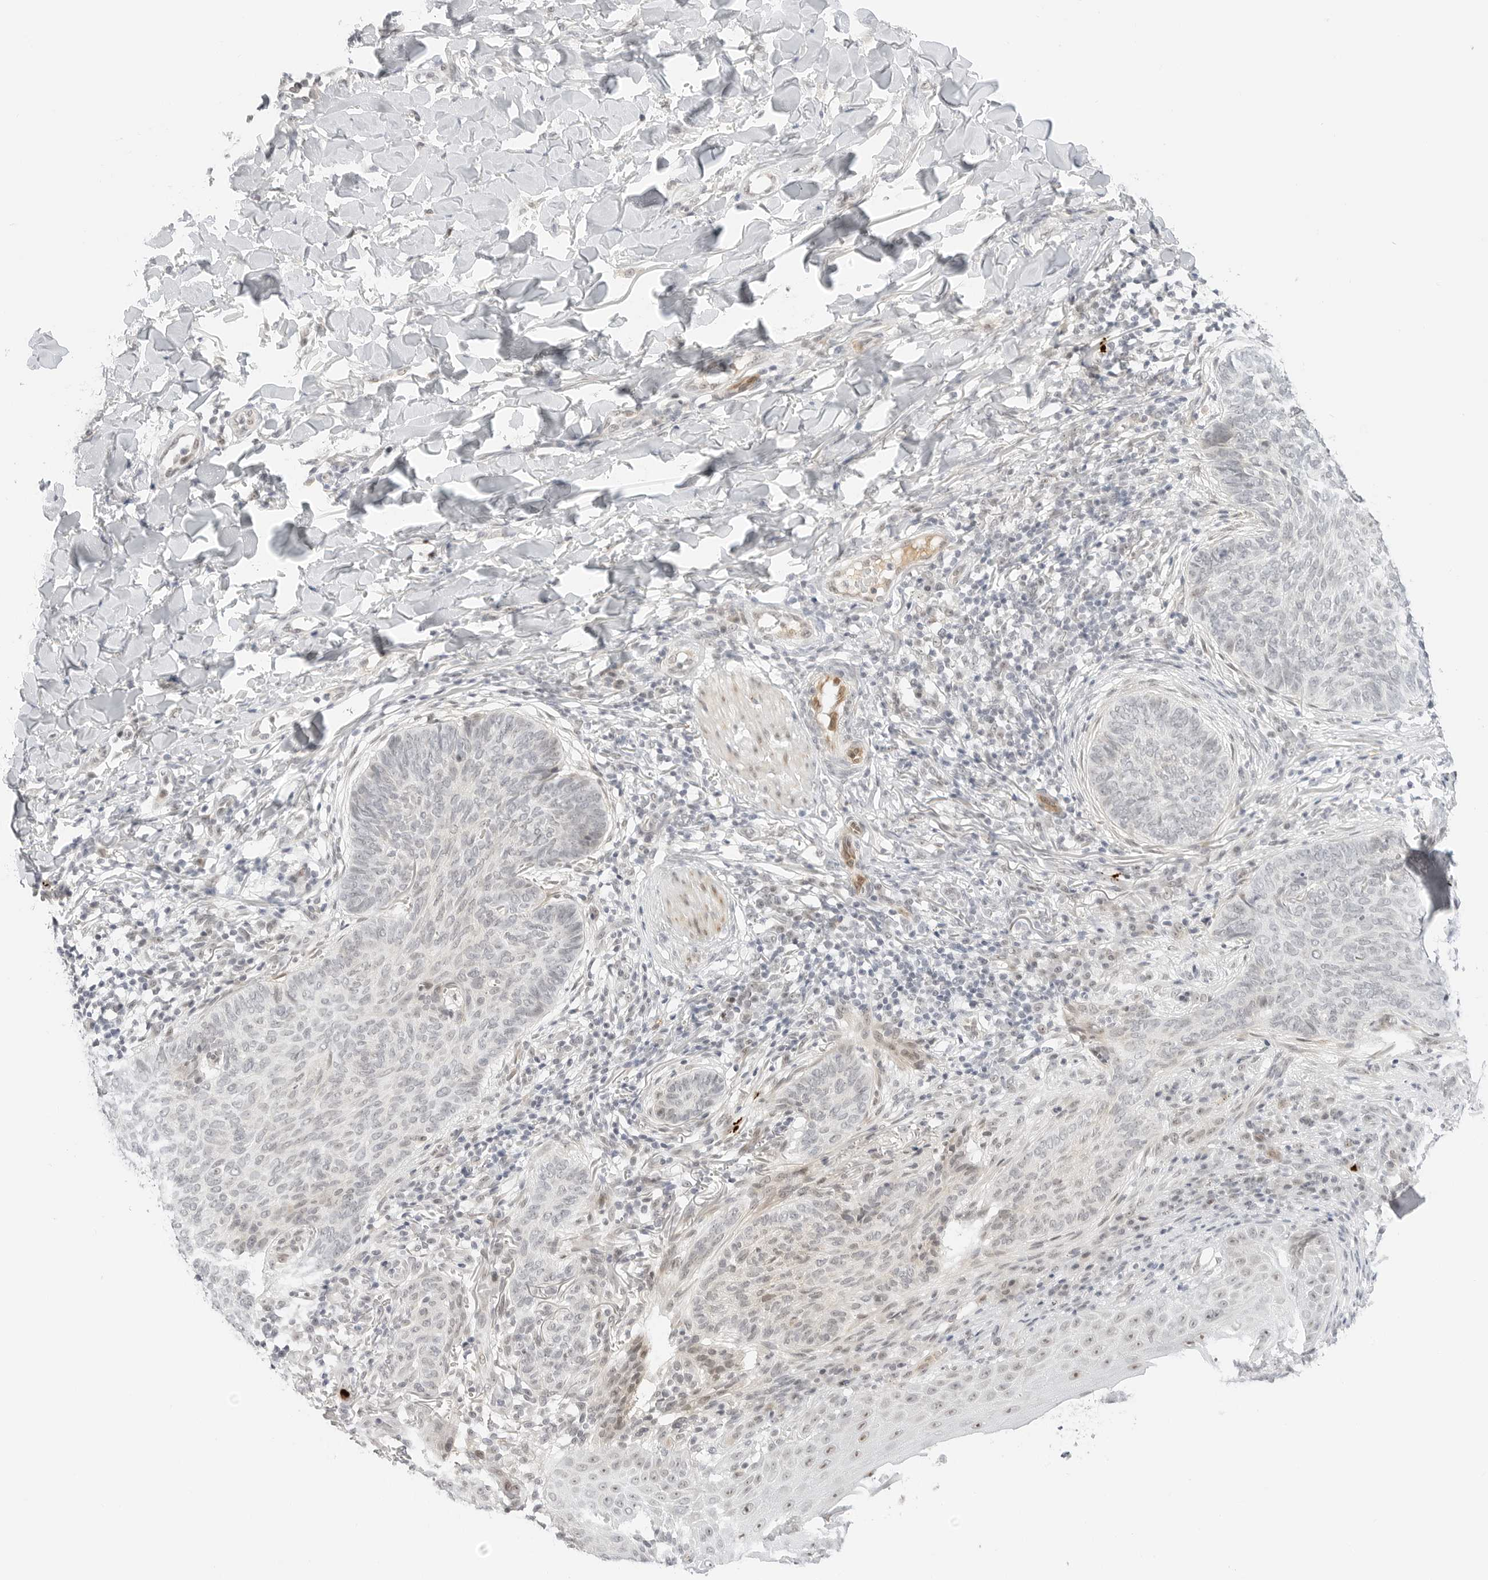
{"staining": {"intensity": "negative", "quantity": "none", "location": "none"}, "tissue": "skin cancer", "cell_type": "Tumor cells", "image_type": "cancer", "snomed": [{"axis": "morphology", "description": "Normal tissue, NOS"}, {"axis": "morphology", "description": "Basal cell carcinoma"}, {"axis": "topography", "description": "Skin"}], "caption": "A micrograph of skin cancer (basal cell carcinoma) stained for a protein demonstrates no brown staining in tumor cells. The staining is performed using DAB (3,3'-diaminobenzidine) brown chromogen with nuclei counter-stained in using hematoxylin.", "gene": "HIPK3", "patient": {"sex": "male", "age": 50}}